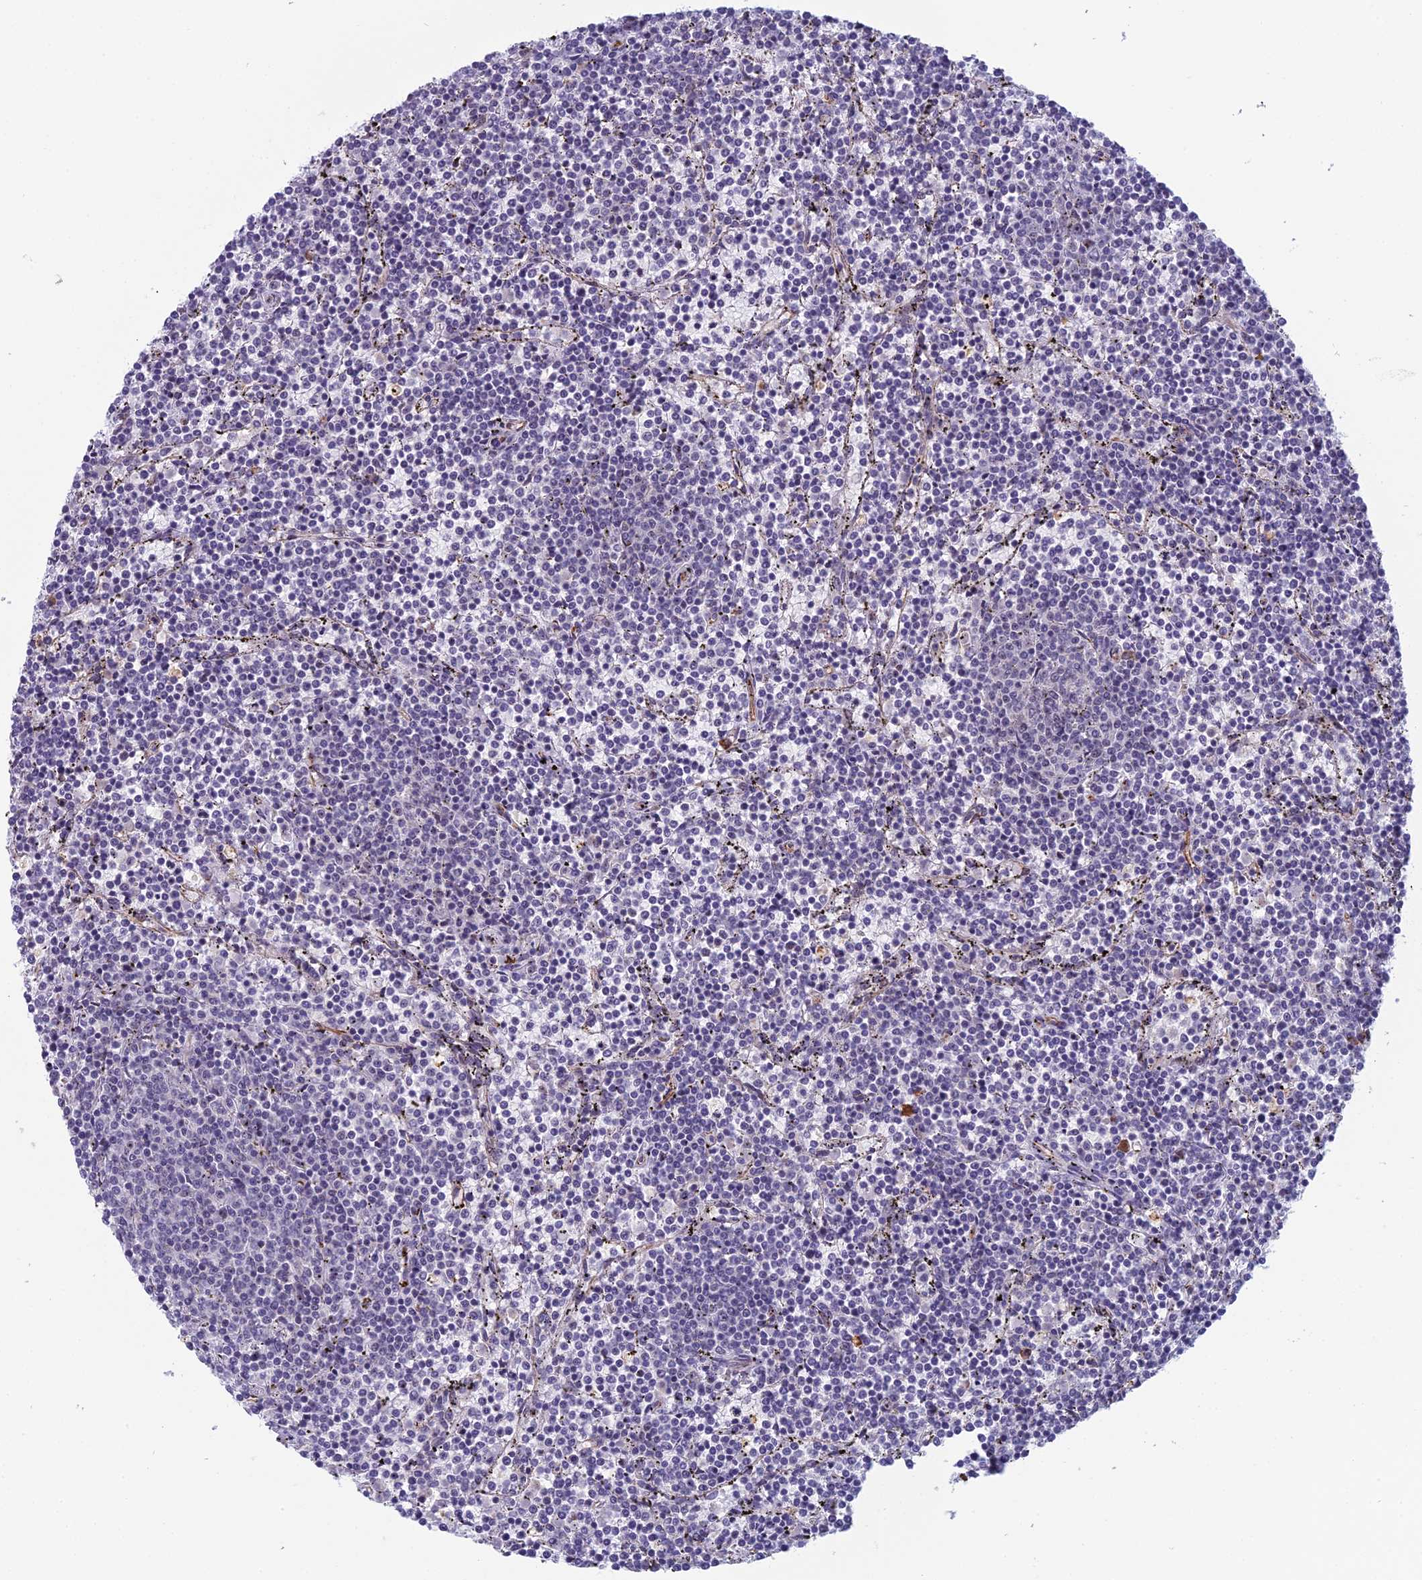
{"staining": {"intensity": "negative", "quantity": "none", "location": "none"}, "tissue": "lymphoma", "cell_type": "Tumor cells", "image_type": "cancer", "snomed": [{"axis": "morphology", "description": "Malignant lymphoma, non-Hodgkin's type, Low grade"}, {"axis": "topography", "description": "Spleen"}], "caption": "This image is of lymphoma stained with immunohistochemistry to label a protein in brown with the nuclei are counter-stained blue. There is no expression in tumor cells.", "gene": "NOC2L", "patient": {"sex": "female", "age": 50}}